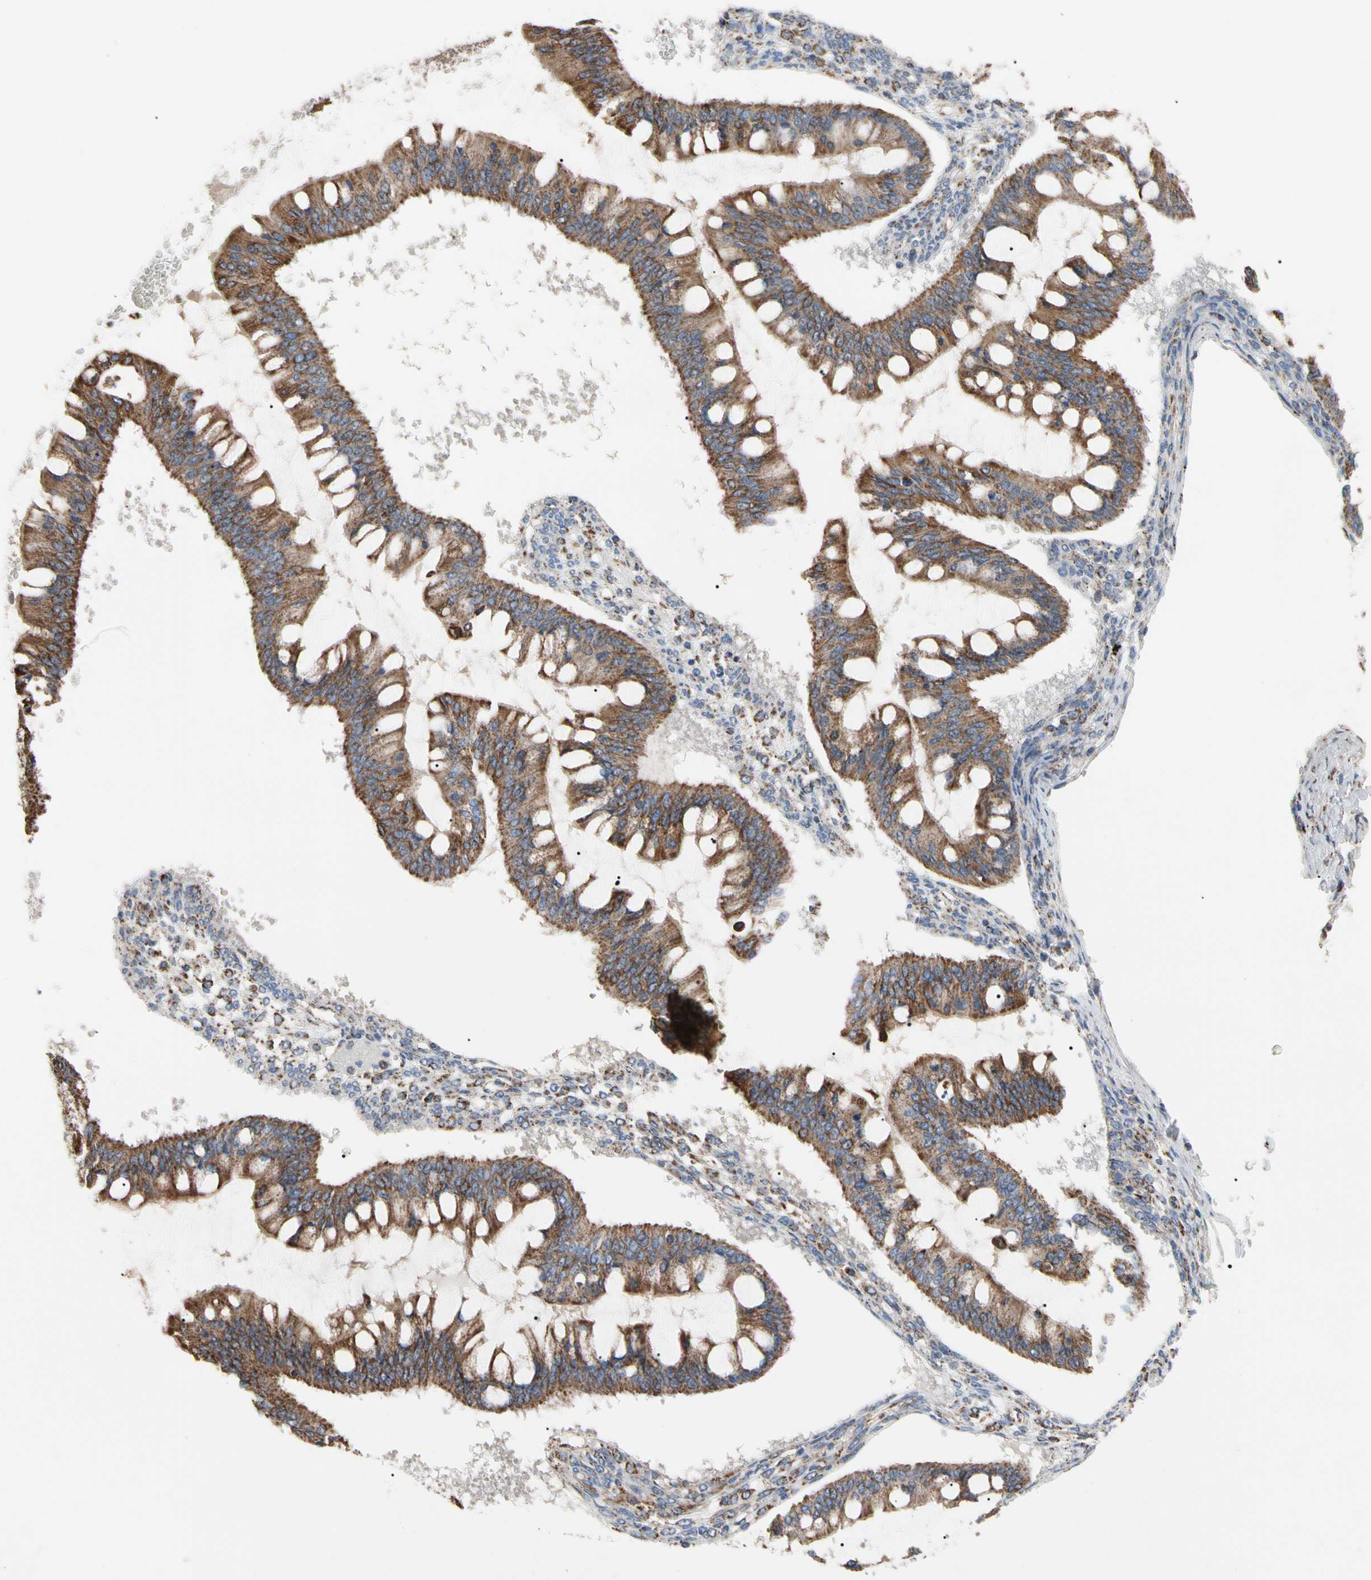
{"staining": {"intensity": "strong", "quantity": ">75%", "location": "cytoplasmic/membranous"}, "tissue": "ovarian cancer", "cell_type": "Tumor cells", "image_type": "cancer", "snomed": [{"axis": "morphology", "description": "Cystadenocarcinoma, mucinous, NOS"}, {"axis": "topography", "description": "Ovary"}], "caption": "This is an image of IHC staining of mucinous cystadenocarcinoma (ovarian), which shows strong positivity in the cytoplasmic/membranous of tumor cells.", "gene": "FAM110B", "patient": {"sex": "female", "age": 73}}